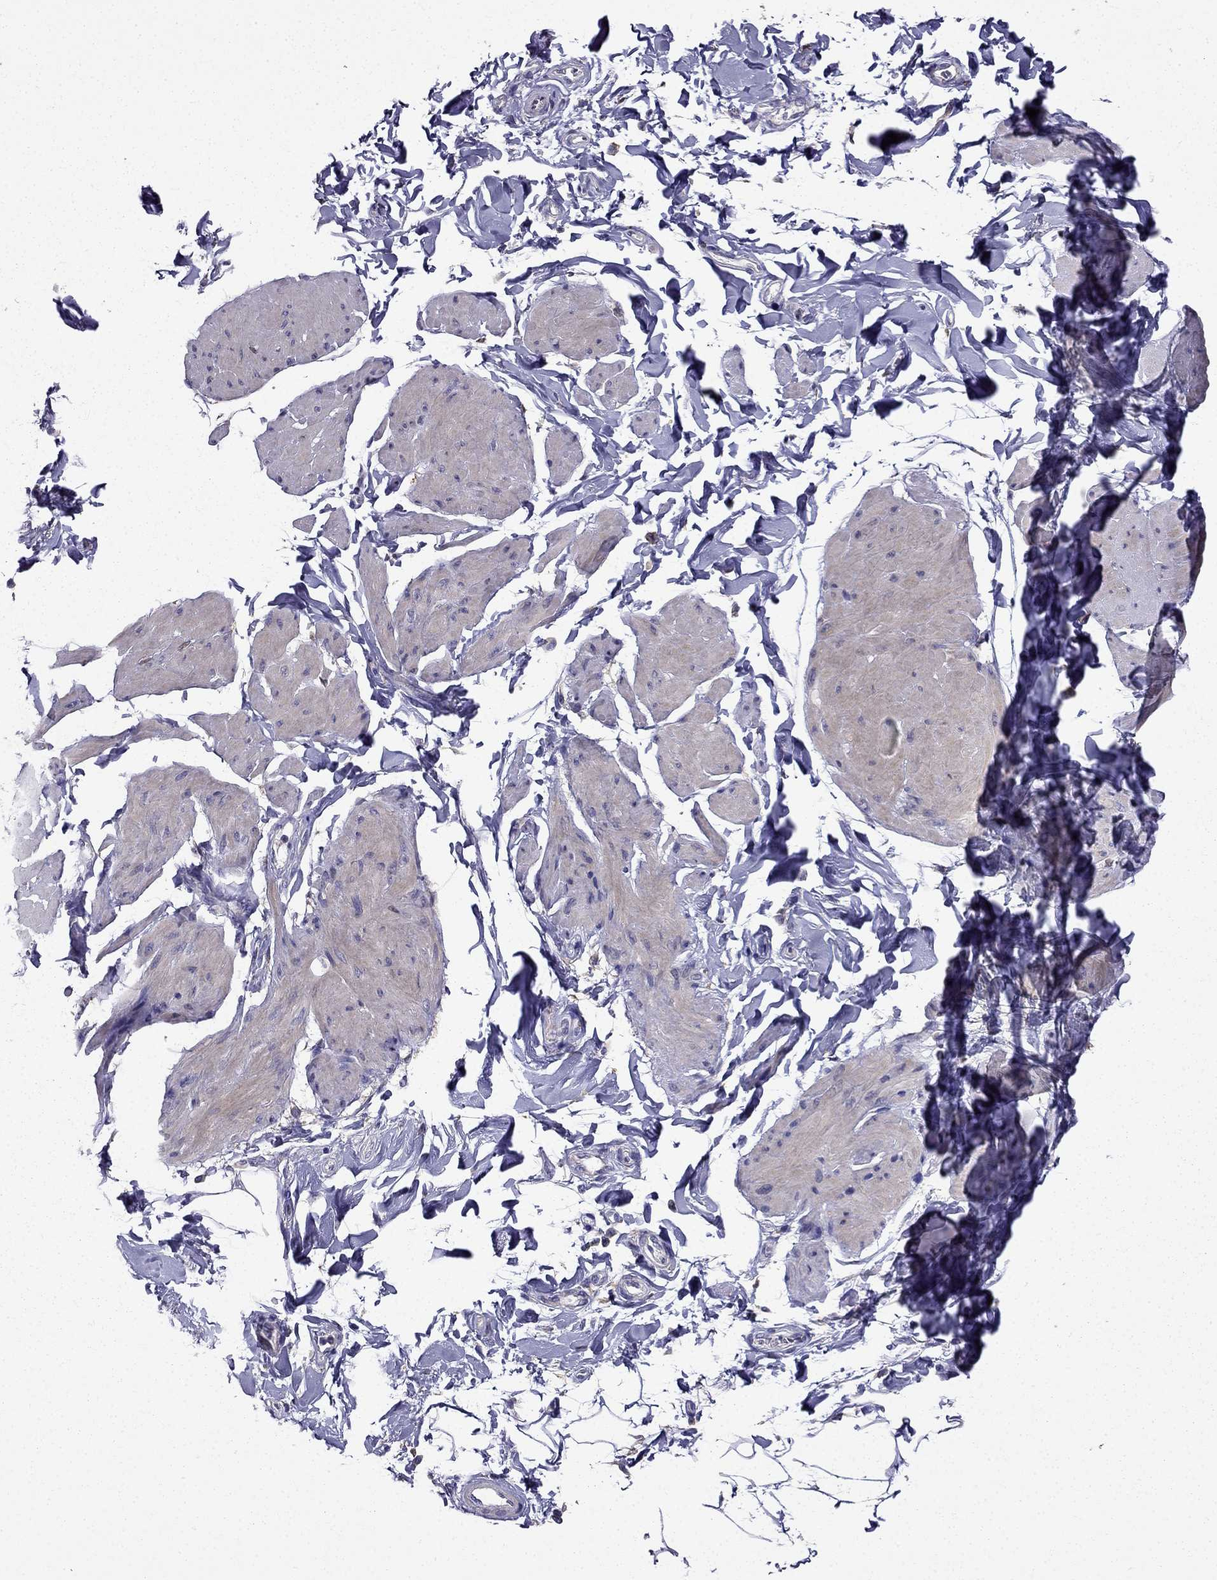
{"staining": {"intensity": "negative", "quantity": "none", "location": "none"}, "tissue": "smooth muscle", "cell_type": "Smooth muscle cells", "image_type": "normal", "snomed": [{"axis": "morphology", "description": "Normal tissue, NOS"}, {"axis": "topography", "description": "Adipose tissue"}, {"axis": "topography", "description": "Smooth muscle"}, {"axis": "topography", "description": "Peripheral nerve tissue"}], "caption": "IHC image of unremarkable smooth muscle: human smooth muscle stained with DAB (3,3'-diaminobenzidine) exhibits no significant protein staining in smooth muscle cells. The staining was performed using DAB (3,3'-diaminobenzidine) to visualize the protein expression in brown, while the nuclei were stained in blue with hematoxylin (Magnification: 20x).", "gene": "AS3MT", "patient": {"sex": "male", "age": 83}}